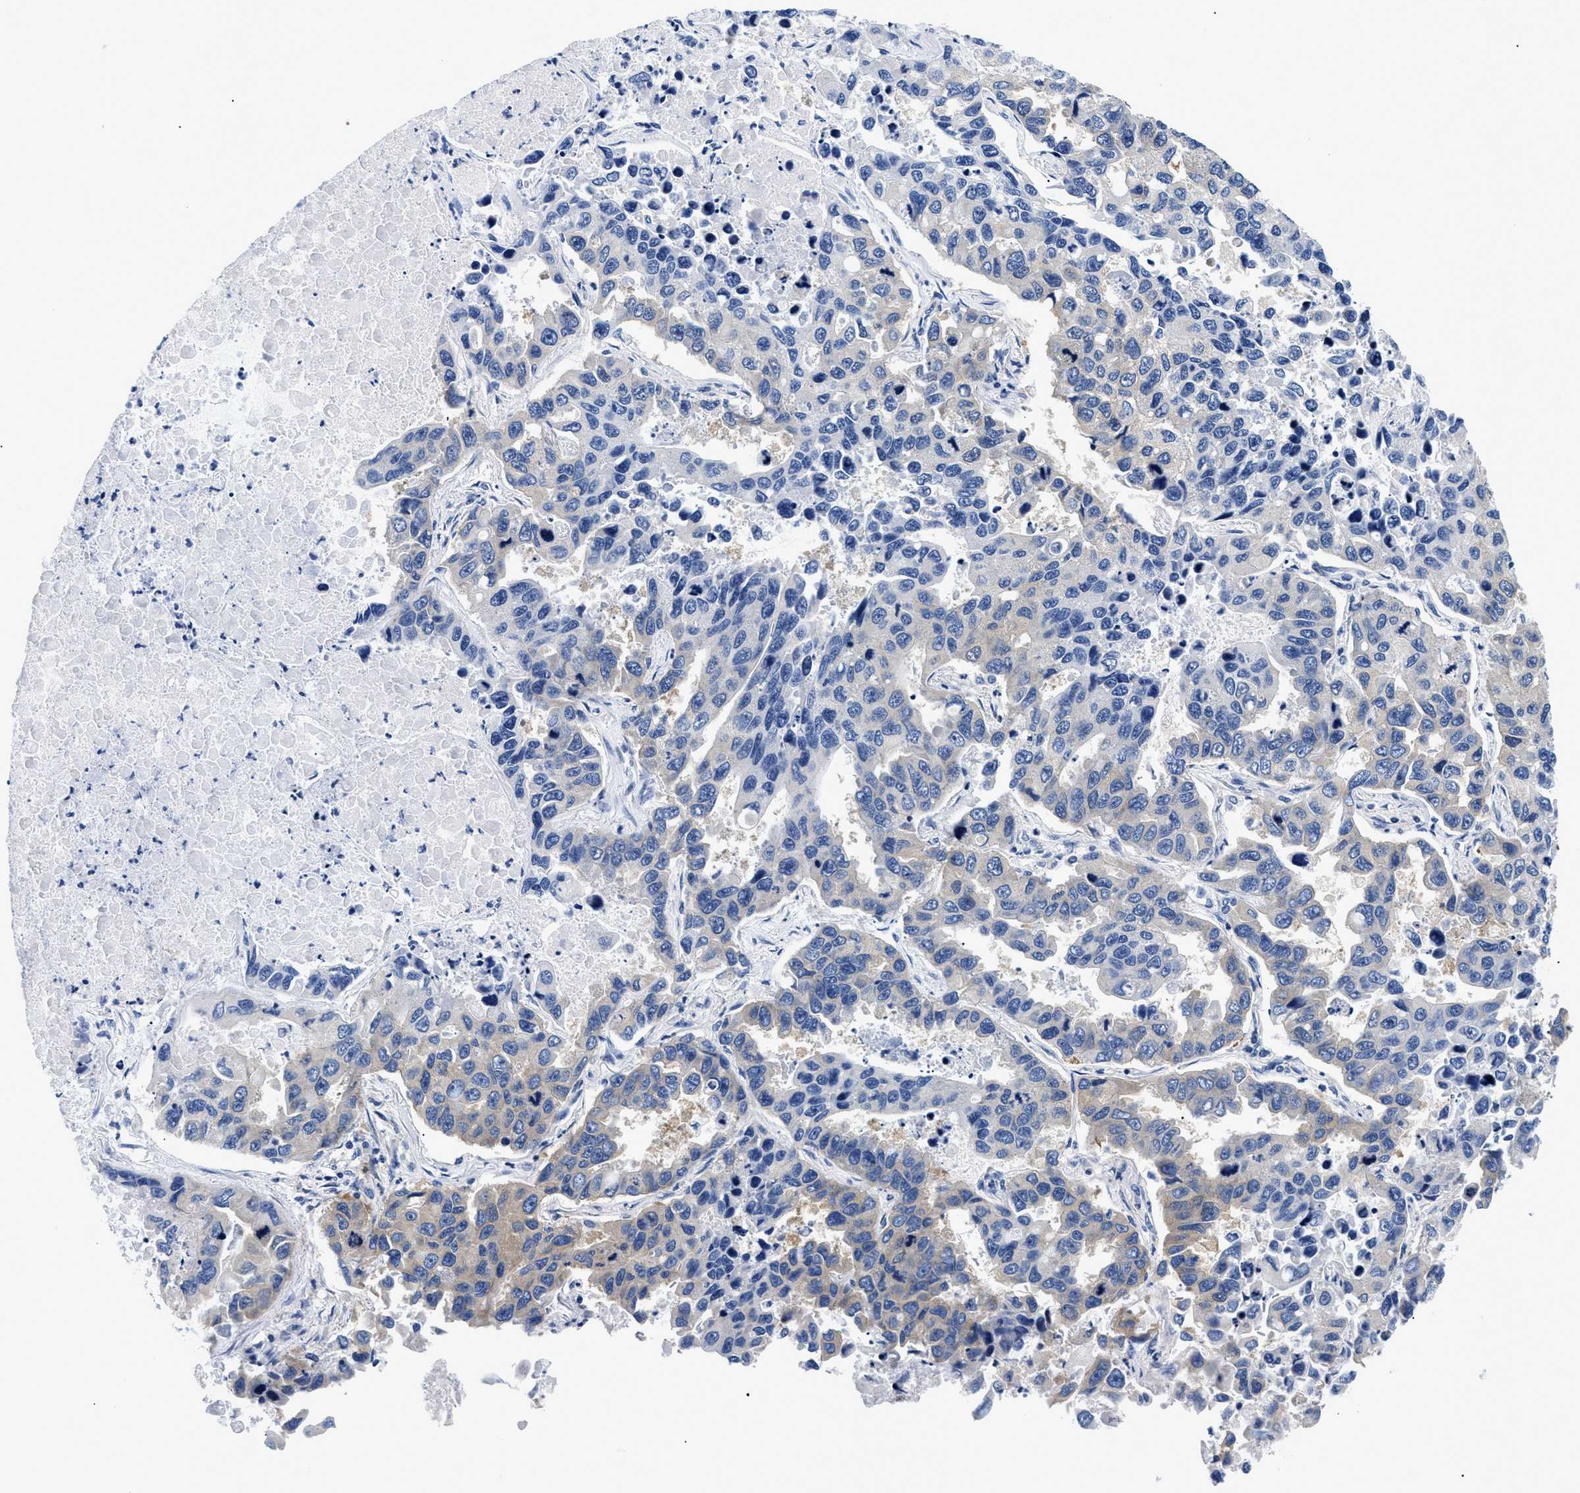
{"staining": {"intensity": "weak", "quantity": "<25%", "location": "cytoplasmic/membranous"}, "tissue": "lung cancer", "cell_type": "Tumor cells", "image_type": "cancer", "snomed": [{"axis": "morphology", "description": "Adenocarcinoma, NOS"}, {"axis": "topography", "description": "Lung"}], "caption": "An IHC photomicrograph of lung cancer (adenocarcinoma) is shown. There is no staining in tumor cells of lung cancer (adenocarcinoma).", "gene": "MEA1", "patient": {"sex": "male", "age": 64}}